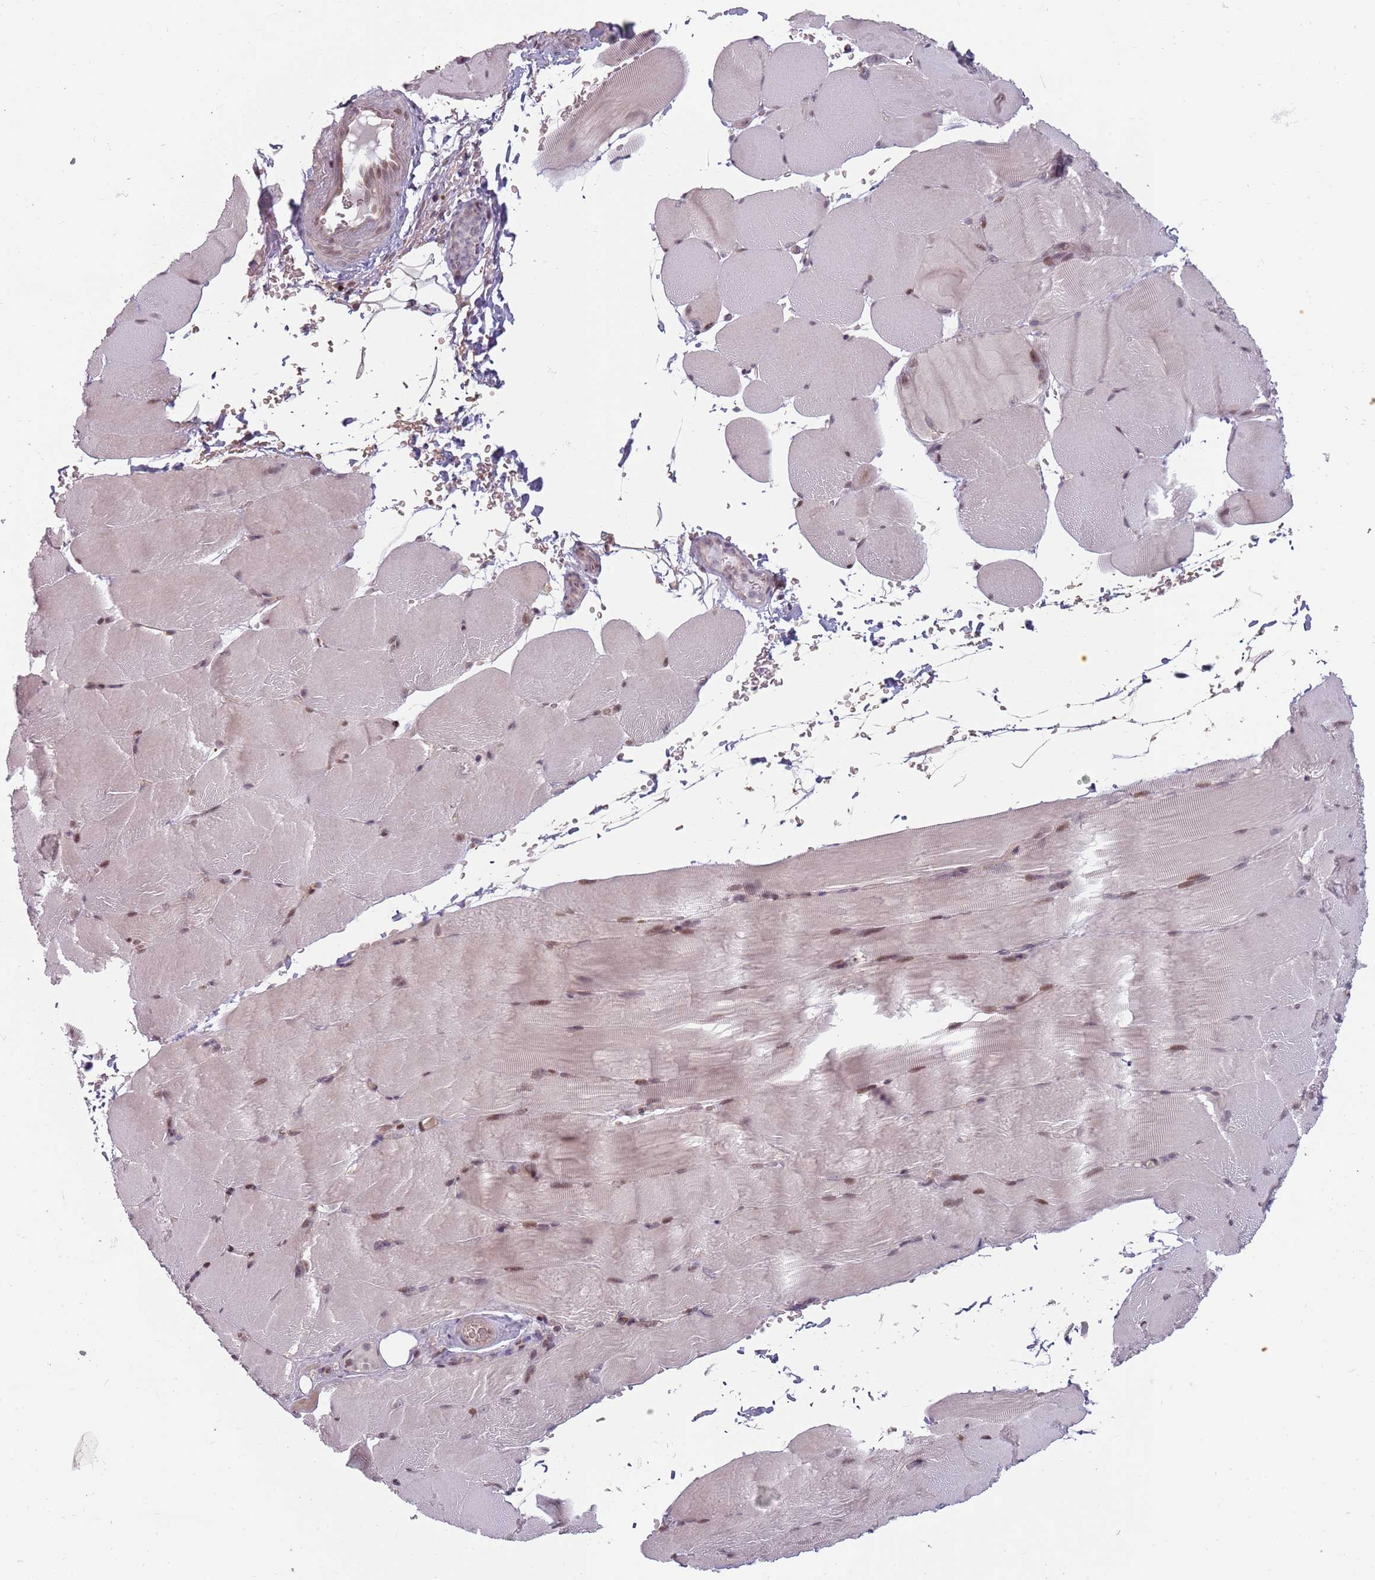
{"staining": {"intensity": "weak", "quantity": "25%-75%", "location": "nuclear"}, "tissue": "skeletal muscle", "cell_type": "Myocytes", "image_type": "normal", "snomed": [{"axis": "morphology", "description": "Normal tissue, NOS"}, {"axis": "topography", "description": "Skeletal muscle"}, {"axis": "topography", "description": "Parathyroid gland"}], "caption": "DAB (3,3'-diaminobenzidine) immunohistochemical staining of normal human skeletal muscle demonstrates weak nuclear protein positivity in approximately 25%-75% of myocytes. Immunohistochemistry (ihc) stains the protein of interest in brown and the nuclei are stained blue.", "gene": "ADGRG1", "patient": {"sex": "female", "age": 37}}